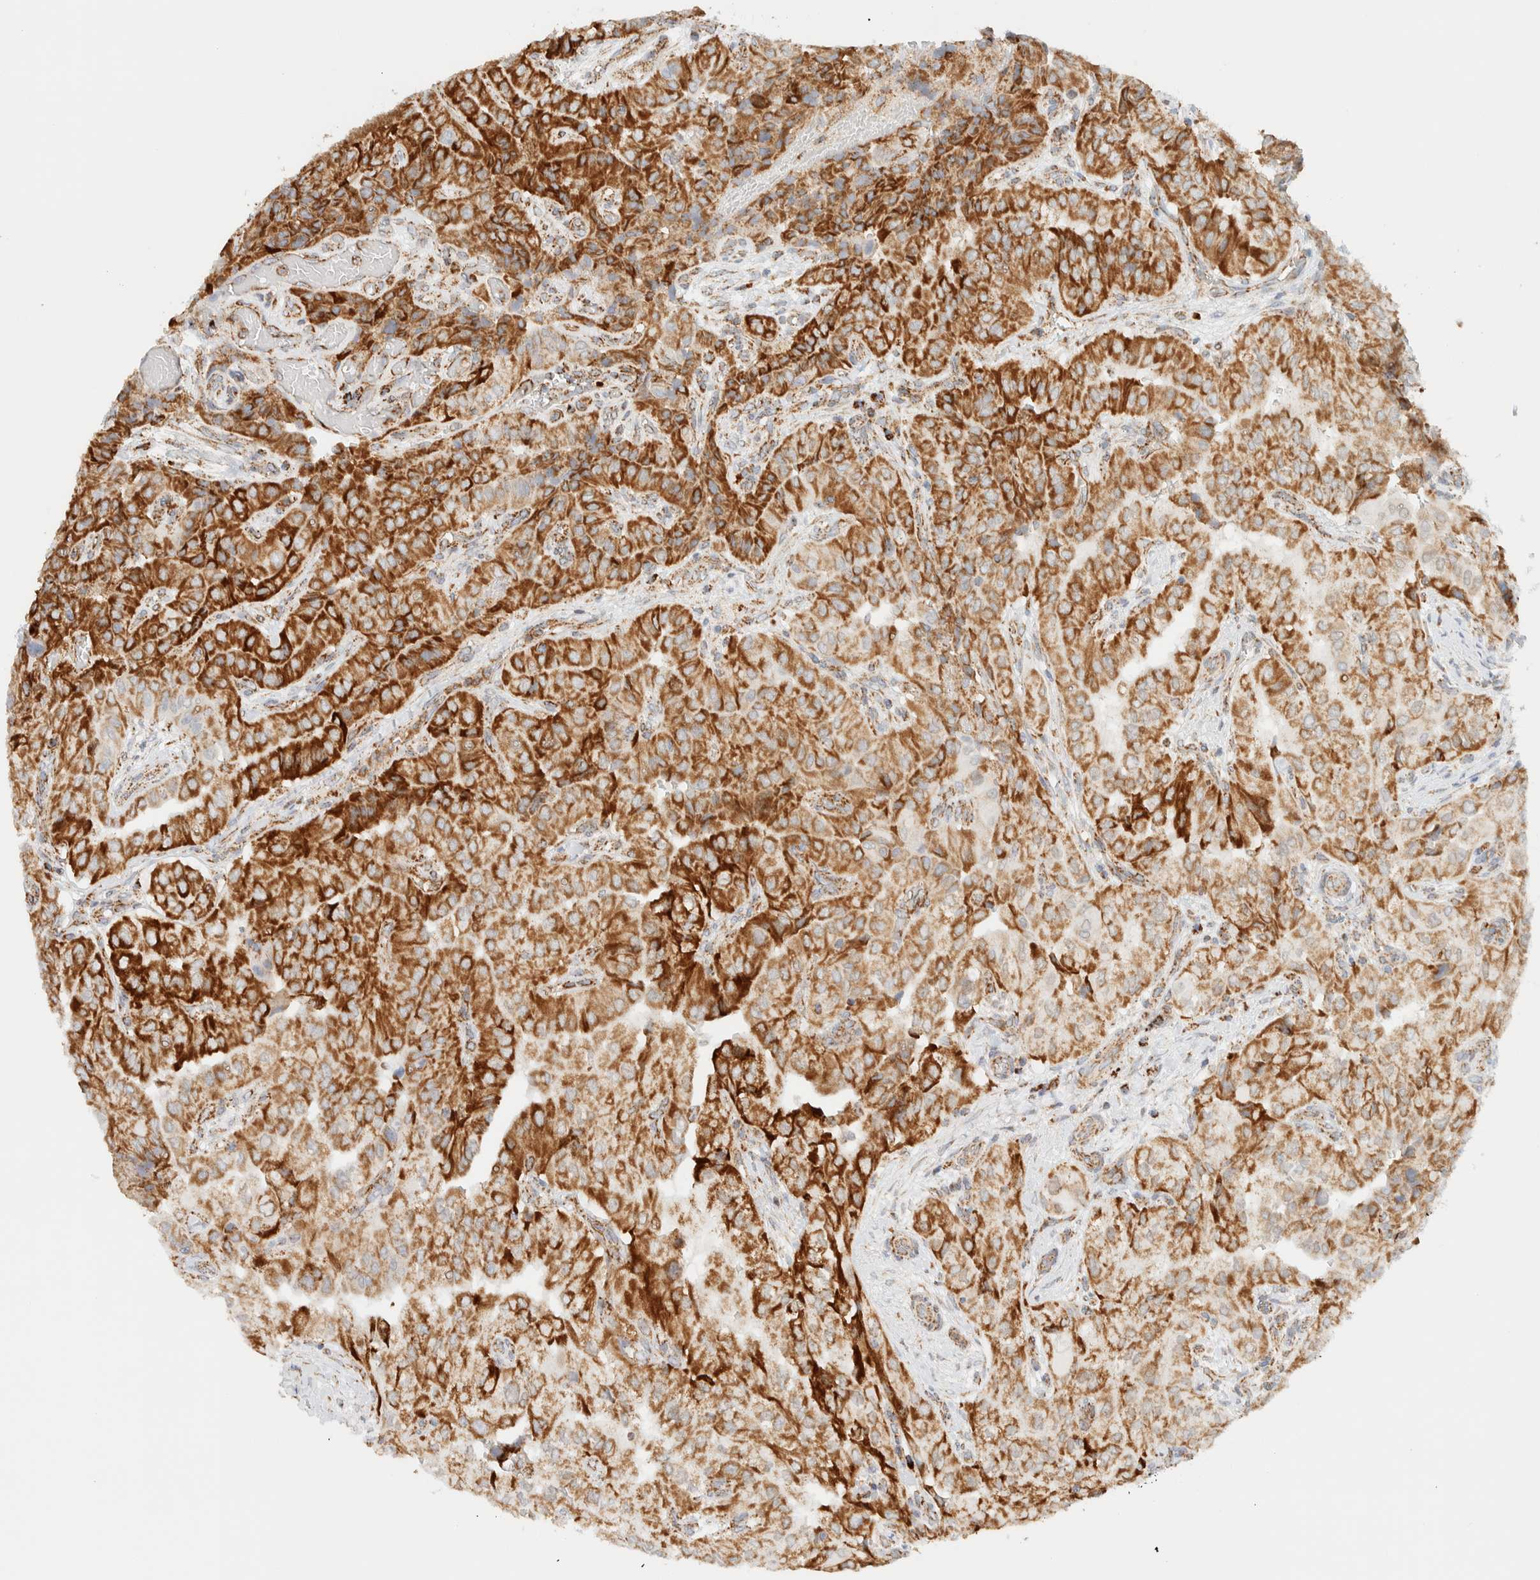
{"staining": {"intensity": "strong", "quantity": ">75%", "location": "cytoplasmic/membranous"}, "tissue": "thyroid cancer", "cell_type": "Tumor cells", "image_type": "cancer", "snomed": [{"axis": "morphology", "description": "Papillary adenocarcinoma, NOS"}, {"axis": "topography", "description": "Thyroid gland"}], "caption": "A histopathology image of human thyroid cancer stained for a protein exhibits strong cytoplasmic/membranous brown staining in tumor cells.", "gene": "KIFAP3", "patient": {"sex": "female", "age": 59}}